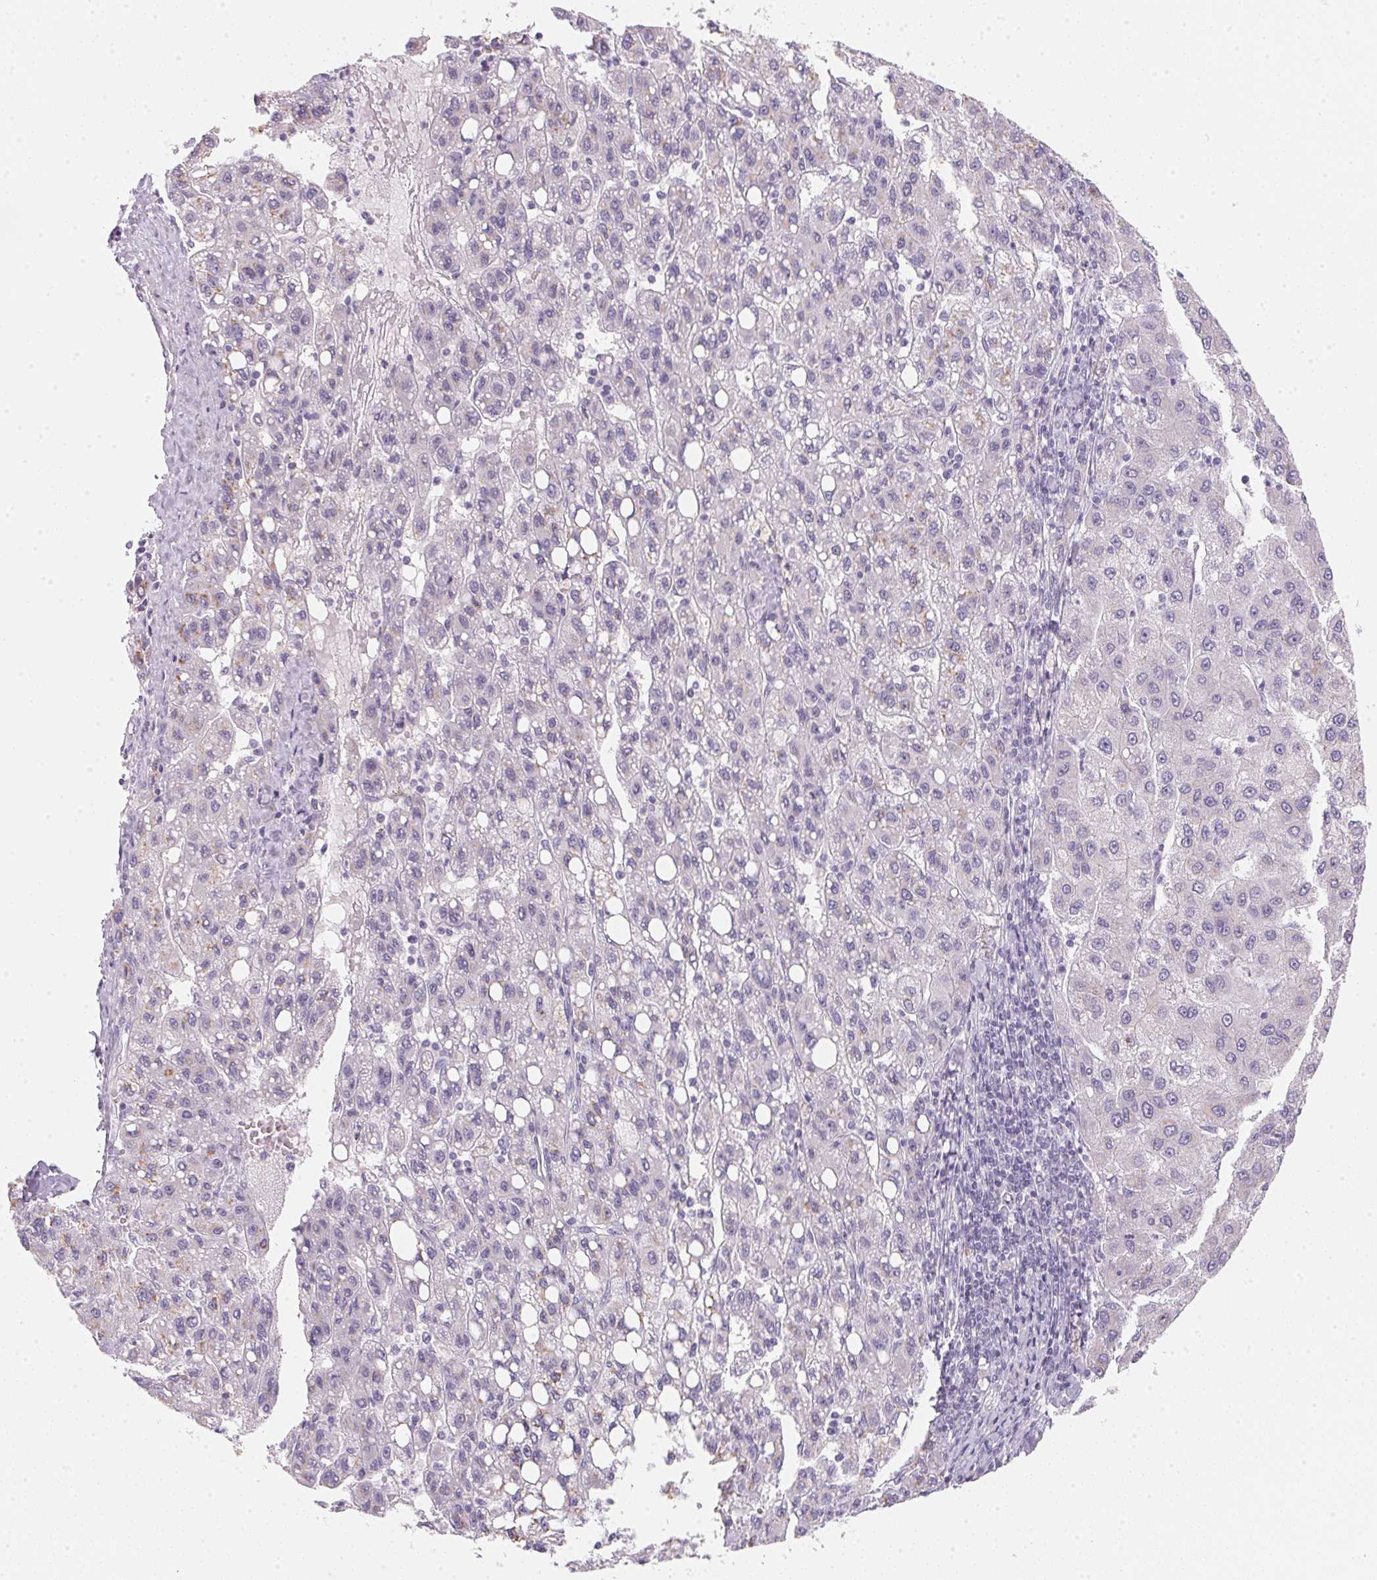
{"staining": {"intensity": "negative", "quantity": "none", "location": "none"}, "tissue": "liver cancer", "cell_type": "Tumor cells", "image_type": "cancer", "snomed": [{"axis": "morphology", "description": "Carcinoma, Hepatocellular, NOS"}, {"axis": "topography", "description": "Liver"}], "caption": "IHC histopathology image of human hepatocellular carcinoma (liver) stained for a protein (brown), which reveals no staining in tumor cells.", "gene": "GIPC2", "patient": {"sex": "female", "age": 82}}